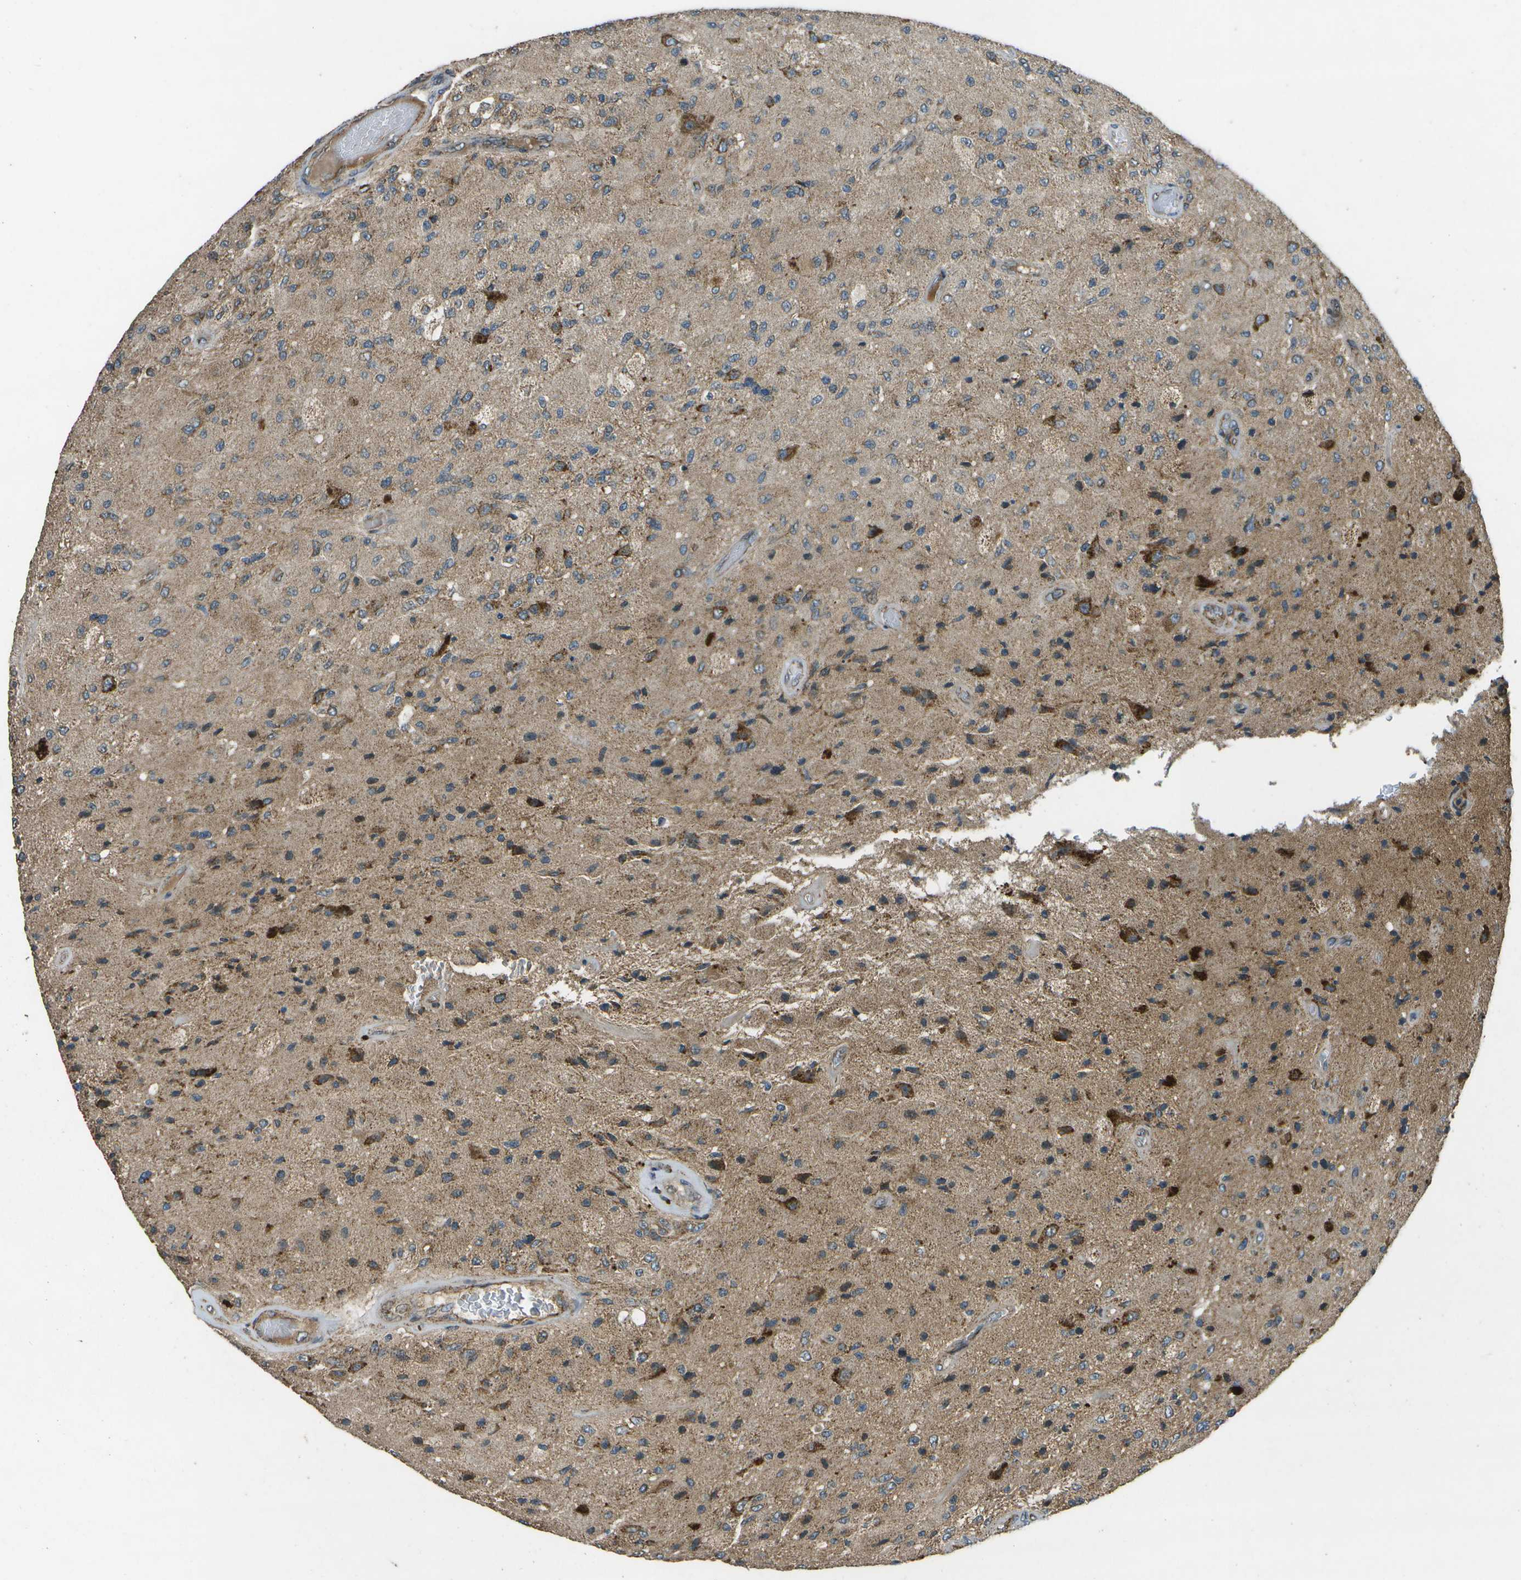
{"staining": {"intensity": "moderate", "quantity": "25%-75%", "location": "cytoplasmic/membranous"}, "tissue": "glioma", "cell_type": "Tumor cells", "image_type": "cancer", "snomed": [{"axis": "morphology", "description": "Normal tissue, NOS"}, {"axis": "morphology", "description": "Glioma, malignant, High grade"}, {"axis": "topography", "description": "Cerebral cortex"}], "caption": "This image demonstrates immunohistochemistry (IHC) staining of glioma, with medium moderate cytoplasmic/membranous positivity in about 25%-75% of tumor cells.", "gene": "HFE", "patient": {"sex": "male", "age": 77}}